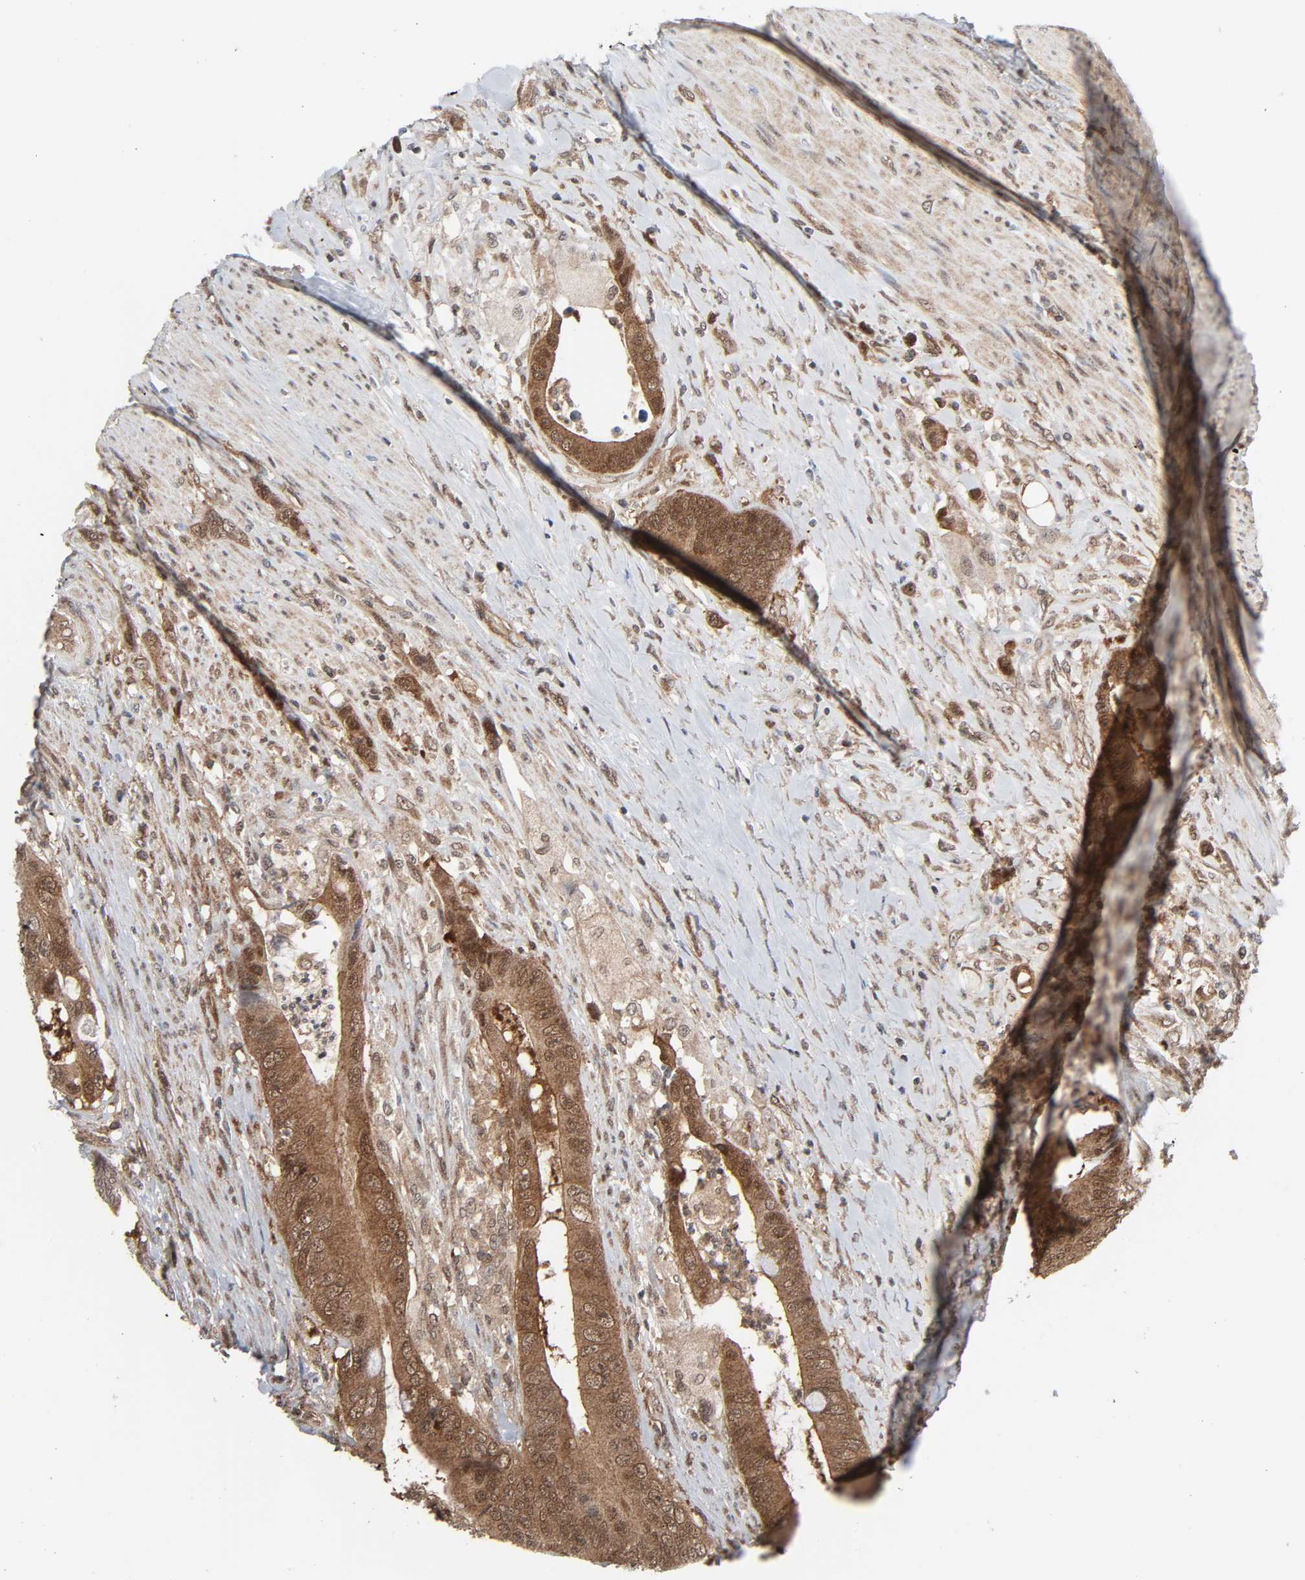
{"staining": {"intensity": "moderate", "quantity": ">75%", "location": "cytoplasmic/membranous,nuclear"}, "tissue": "colorectal cancer", "cell_type": "Tumor cells", "image_type": "cancer", "snomed": [{"axis": "morphology", "description": "Adenocarcinoma, NOS"}, {"axis": "topography", "description": "Rectum"}], "caption": "The immunohistochemical stain highlights moderate cytoplasmic/membranous and nuclear expression in tumor cells of colorectal cancer tissue.", "gene": "GSK3A", "patient": {"sex": "female", "age": 77}}